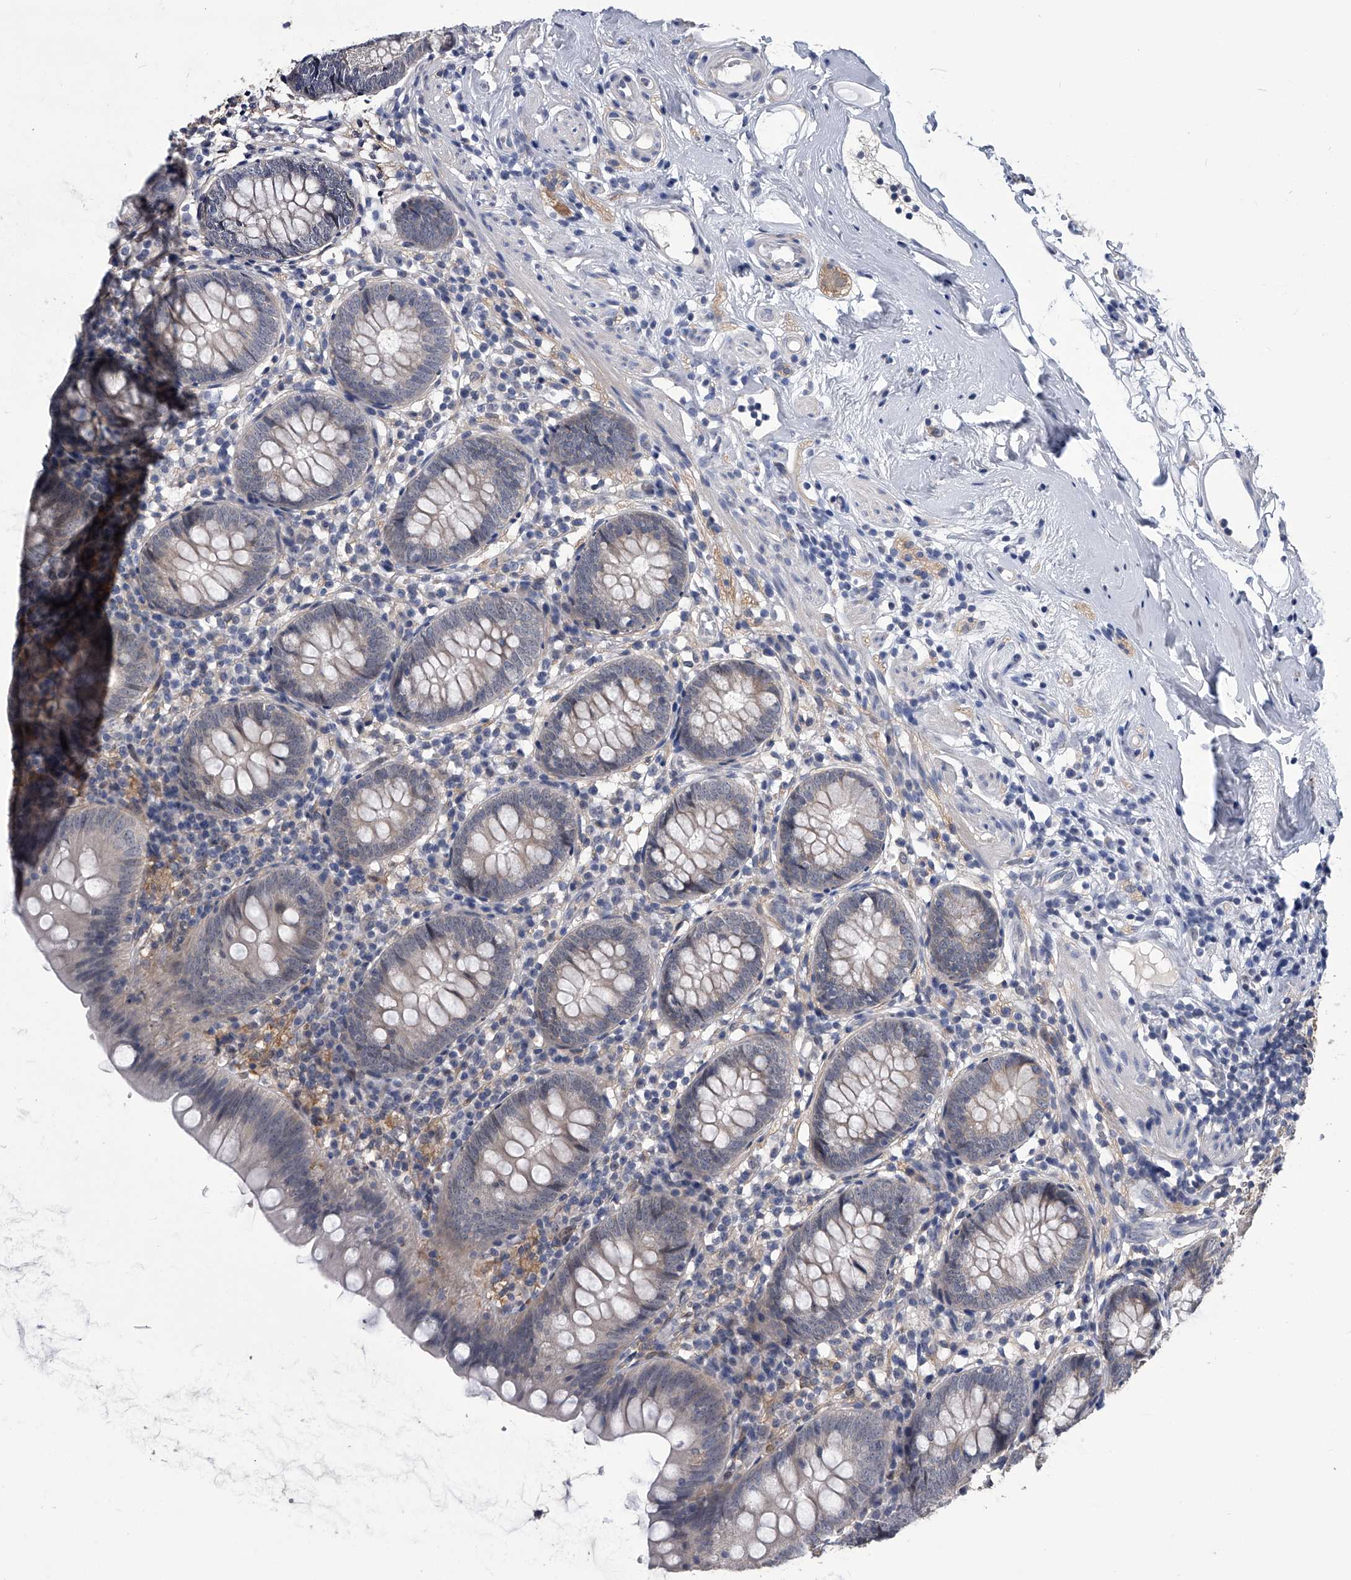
{"staining": {"intensity": "negative", "quantity": "none", "location": "none"}, "tissue": "appendix", "cell_type": "Glandular cells", "image_type": "normal", "snomed": [{"axis": "morphology", "description": "Normal tissue, NOS"}, {"axis": "topography", "description": "Appendix"}], "caption": "Immunohistochemical staining of normal human appendix displays no significant expression in glandular cells.", "gene": "MAP4K3", "patient": {"sex": "female", "age": 62}}